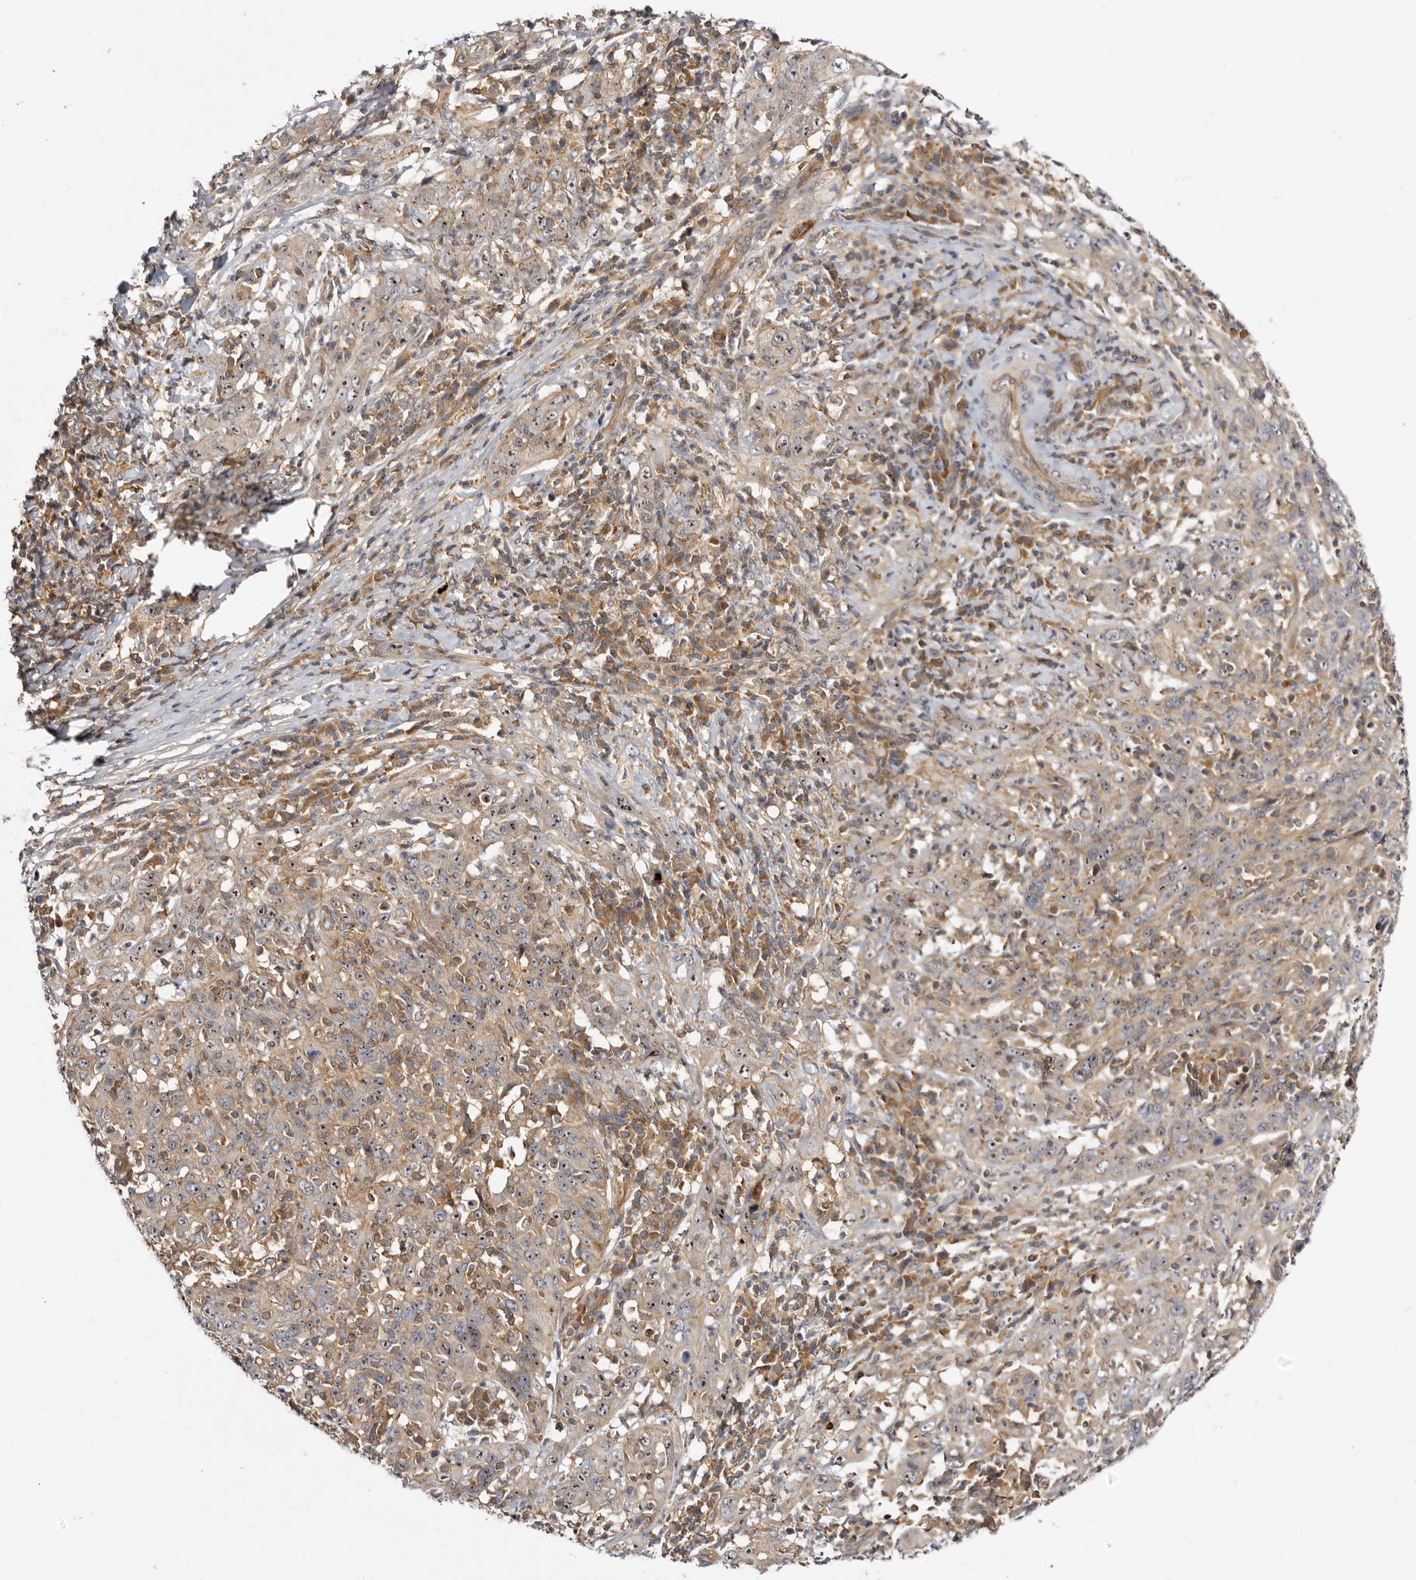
{"staining": {"intensity": "moderate", "quantity": ">75%", "location": "cytoplasmic/membranous,nuclear"}, "tissue": "cervical cancer", "cell_type": "Tumor cells", "image_type": "cancer", "snomed": [{"axis": "morphology", "description": "Squamous cell carcinoma, NOS"}, {"axis": "topography", "description": "Cervix"}], "caption": "Immunohistochemical staining of cervical cancer (squamous cell carcinoma) demonstrates medium levels of moderate cytoplasmic/membranous and nuclear staining in about >75% of tumor cells.", "gene": "PANK4", "patient": {"sex": "female", "age": 46}}